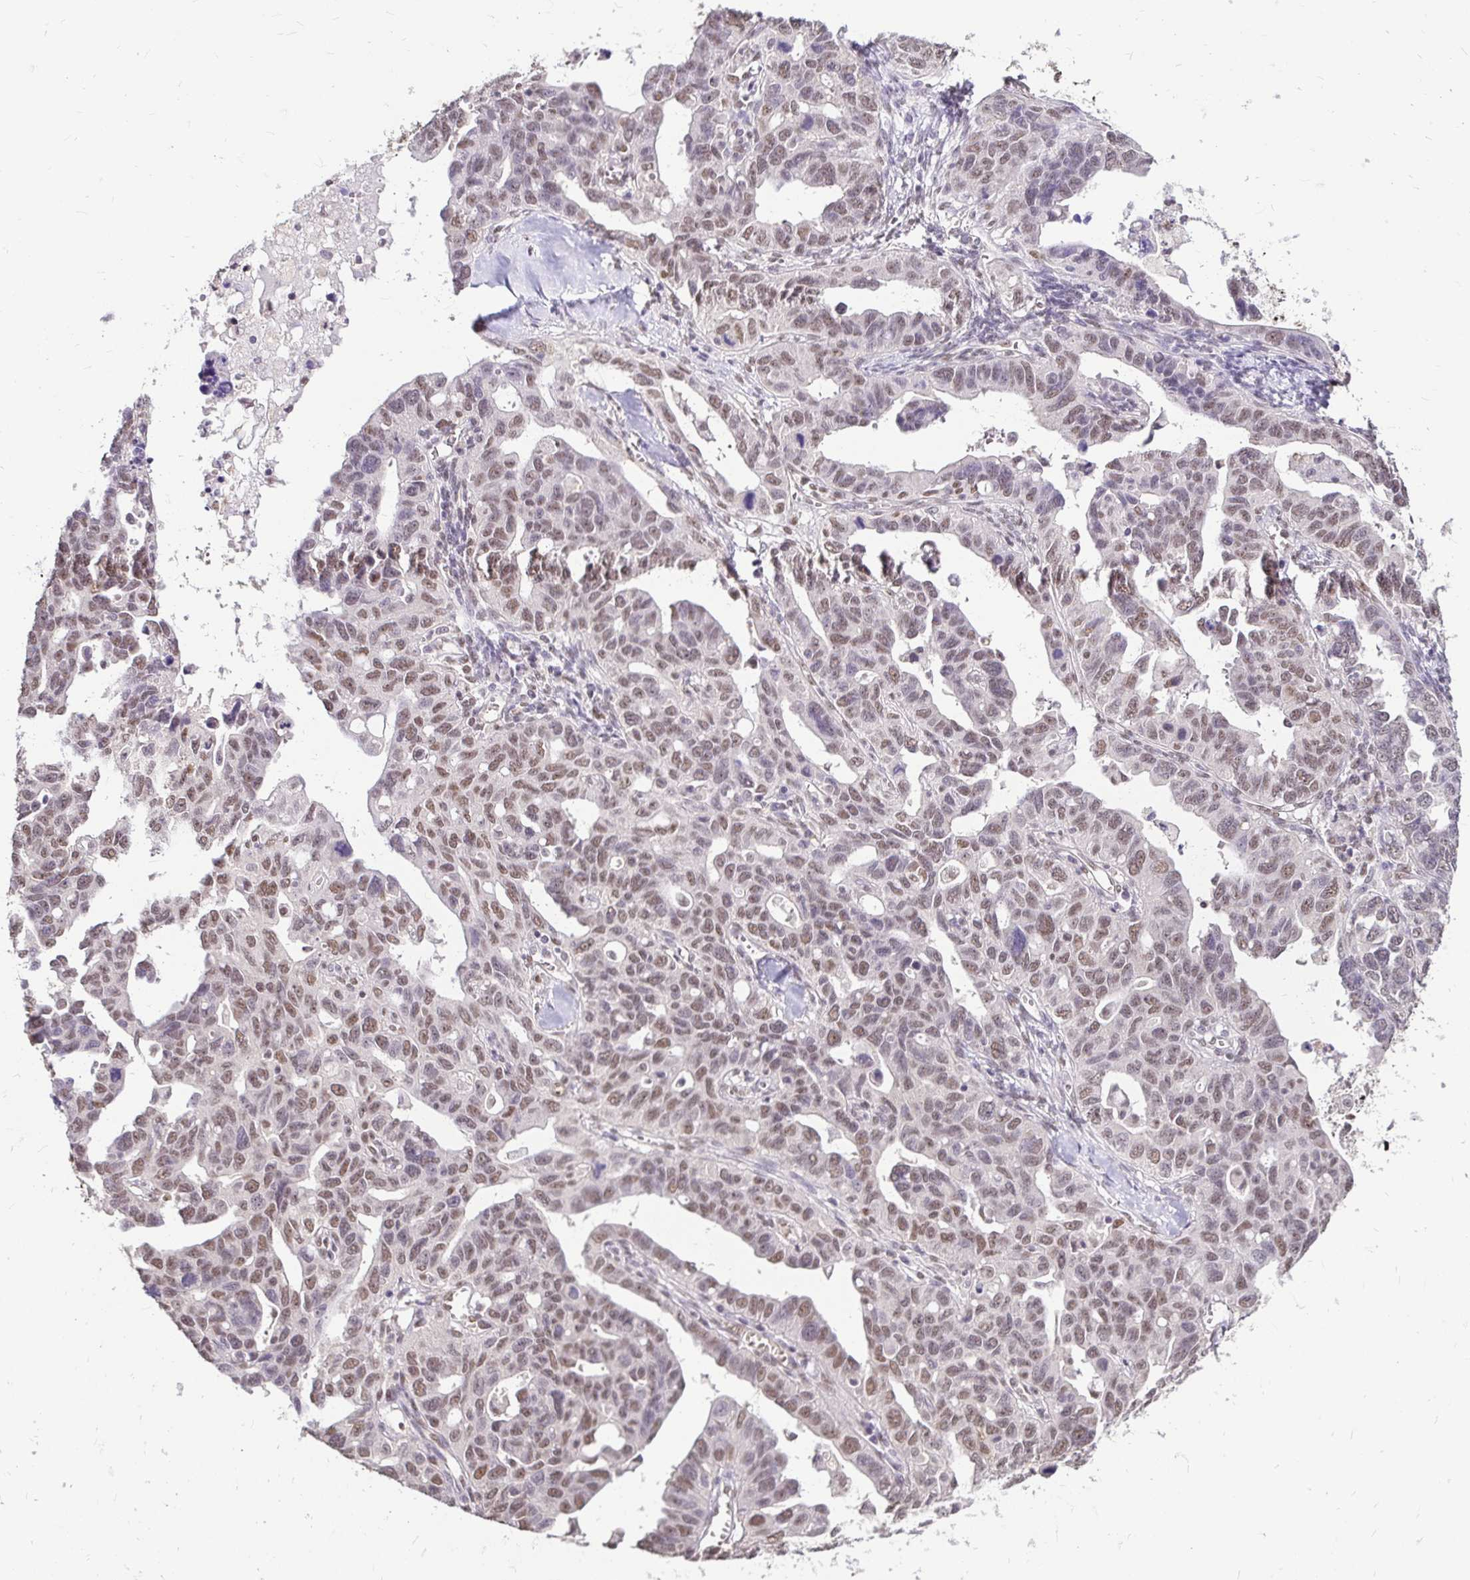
{"staining": {"intensity": "moderate", "quantity": ">75%", "location": "nuclear"}, "tissue": "ovarian cancer", "cell_type": "Tumor cells", "image_type": "cancer", "snomed": [{"axis": "morphology", "description": "Cystadenocarcinoma, serous, NOS"}, {"axis": "topography", "description": "Ovary"}], "caption": "A medium amount of moderate nuclear staining is appreciated in approximately >75% of tumor cells in ovarian cancer (serous cystadenocarcinoma) tissue.", "gene": "RIMS4", "patient": {"sex": "female", "age": 69}}